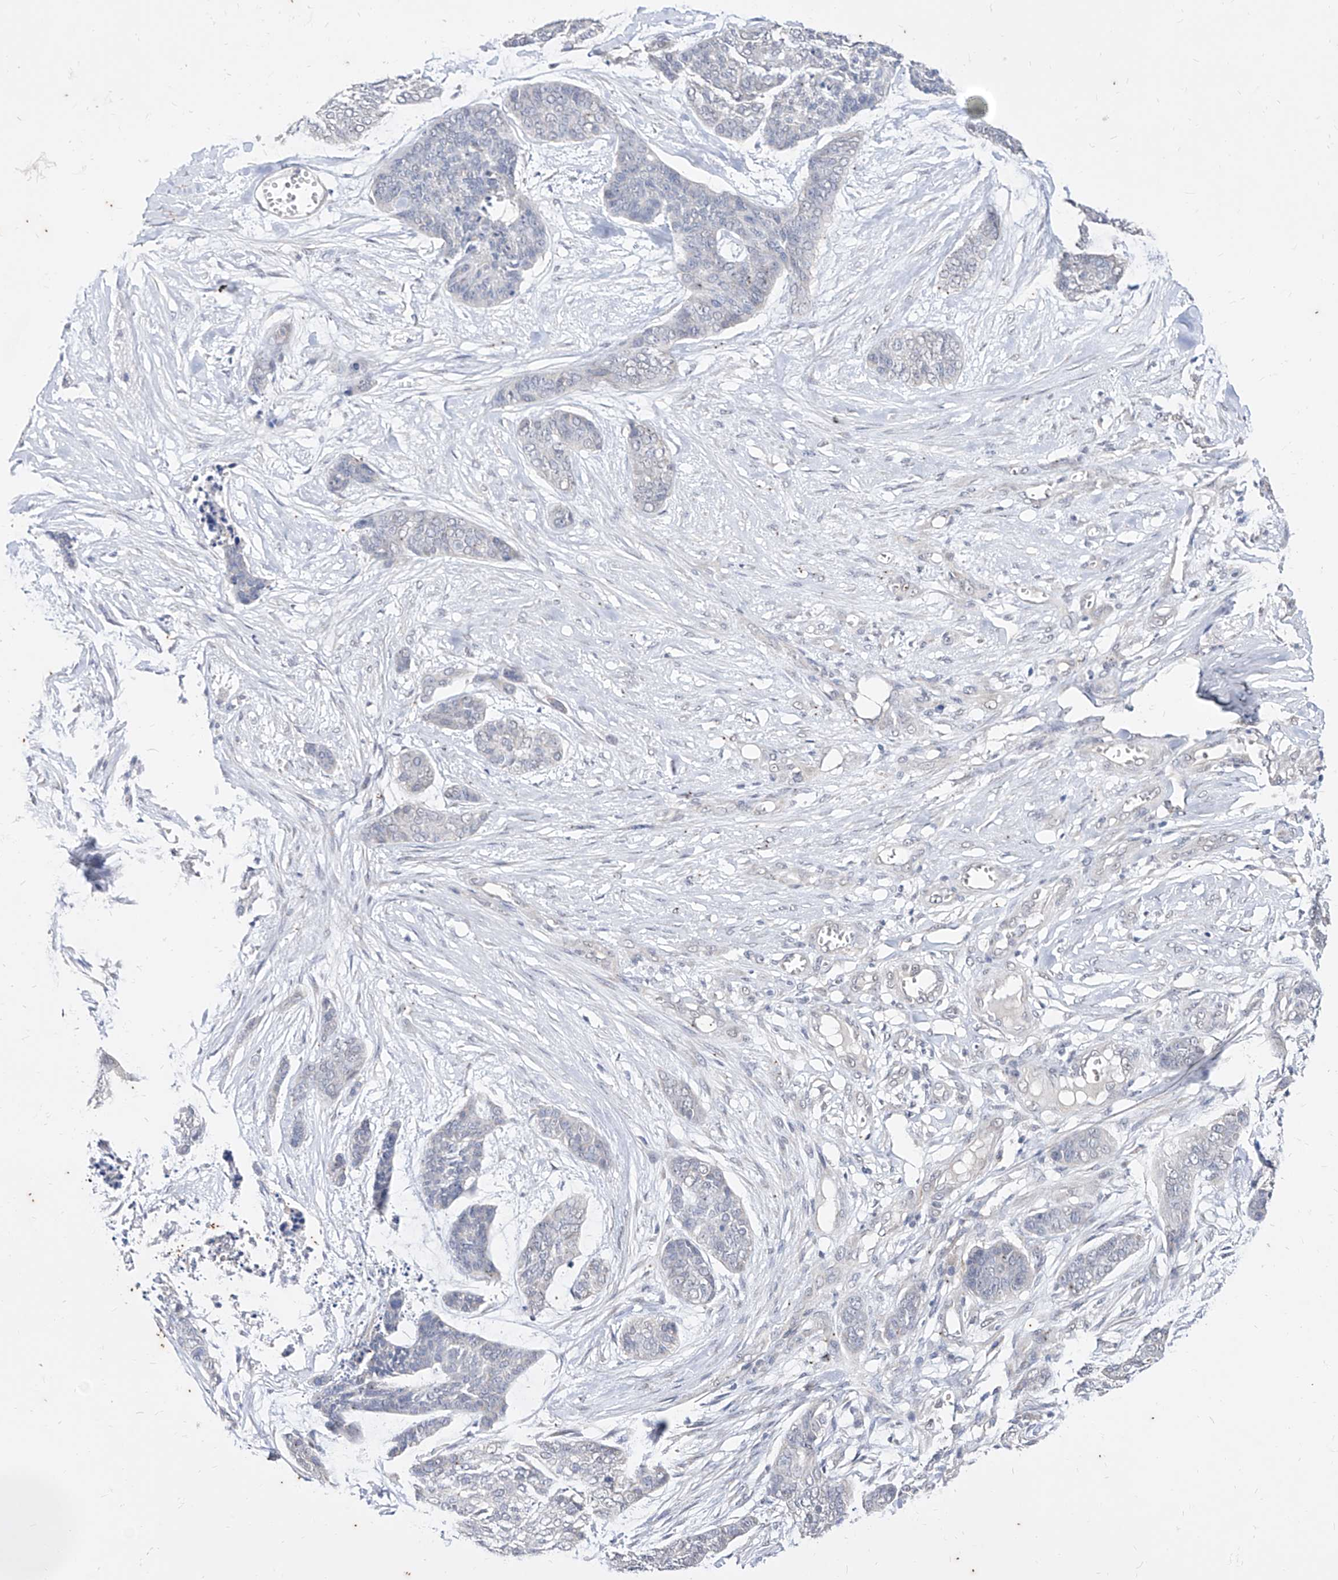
{"staining": {"intensity": "negative", "quantity": "none", "location": "none"}, "tissue": "skin cancer", "cell_type": "Tumor cells", "image_type": "cancer", "snomed": [{"axis": "morphology", "description": "Basal cell carcinoma"}, {"axis": "topography", "description": "Skin"}], "caption": "This photomicrograph is of skin basal cell carcinoma stained with IHC to label a protein in brown with the nuclei are counter-stained blue. There is no expression in tumor cells.", "gene": "PHF20L1", "patient": {"sex": "female", "age": 64}}